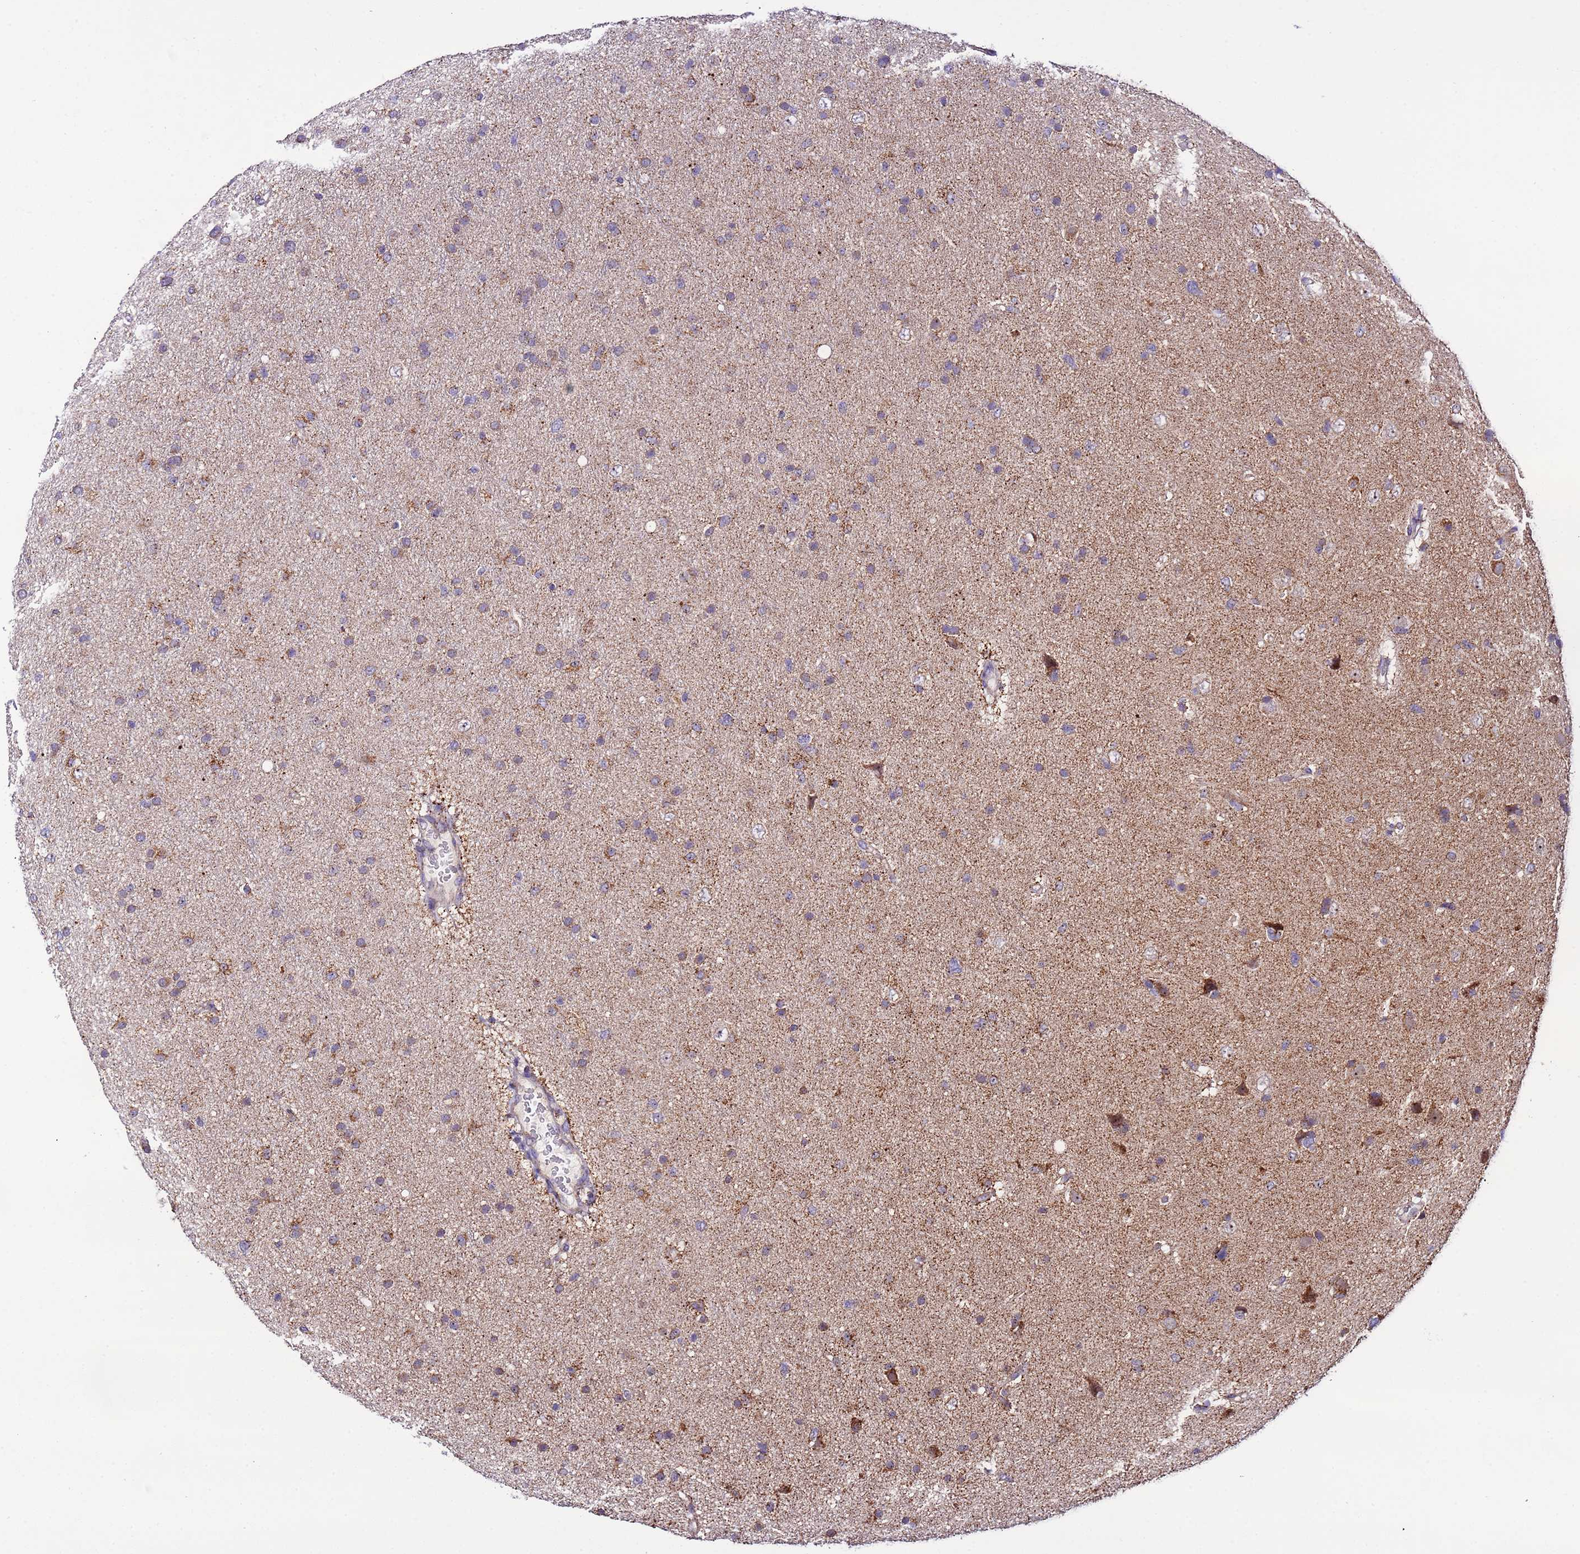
{"staining": {"intensity": "moderate", "quantity": "<25%", "location": "cytoplasmic/membranous"}, "tissue": "glioma", "cell_type": "Tumor cells", "image_type": "cancer", "snomed": [{"axis": "morphology", "description": "Glioma, malignant, Low grade"}, {"axis": "topography", "description": "Cerebral cortex"}], "caption": "Immunohistochemical staining of human low-grade glioma (malignant) displays low levels of moderate cytoplasmic/membranous protein expression in about <25% of tumor cells. (IHC, brightfield microscopy, high magnification).", "gene": "UEVLD", "patient": {"sex": "female", "age": 39}}